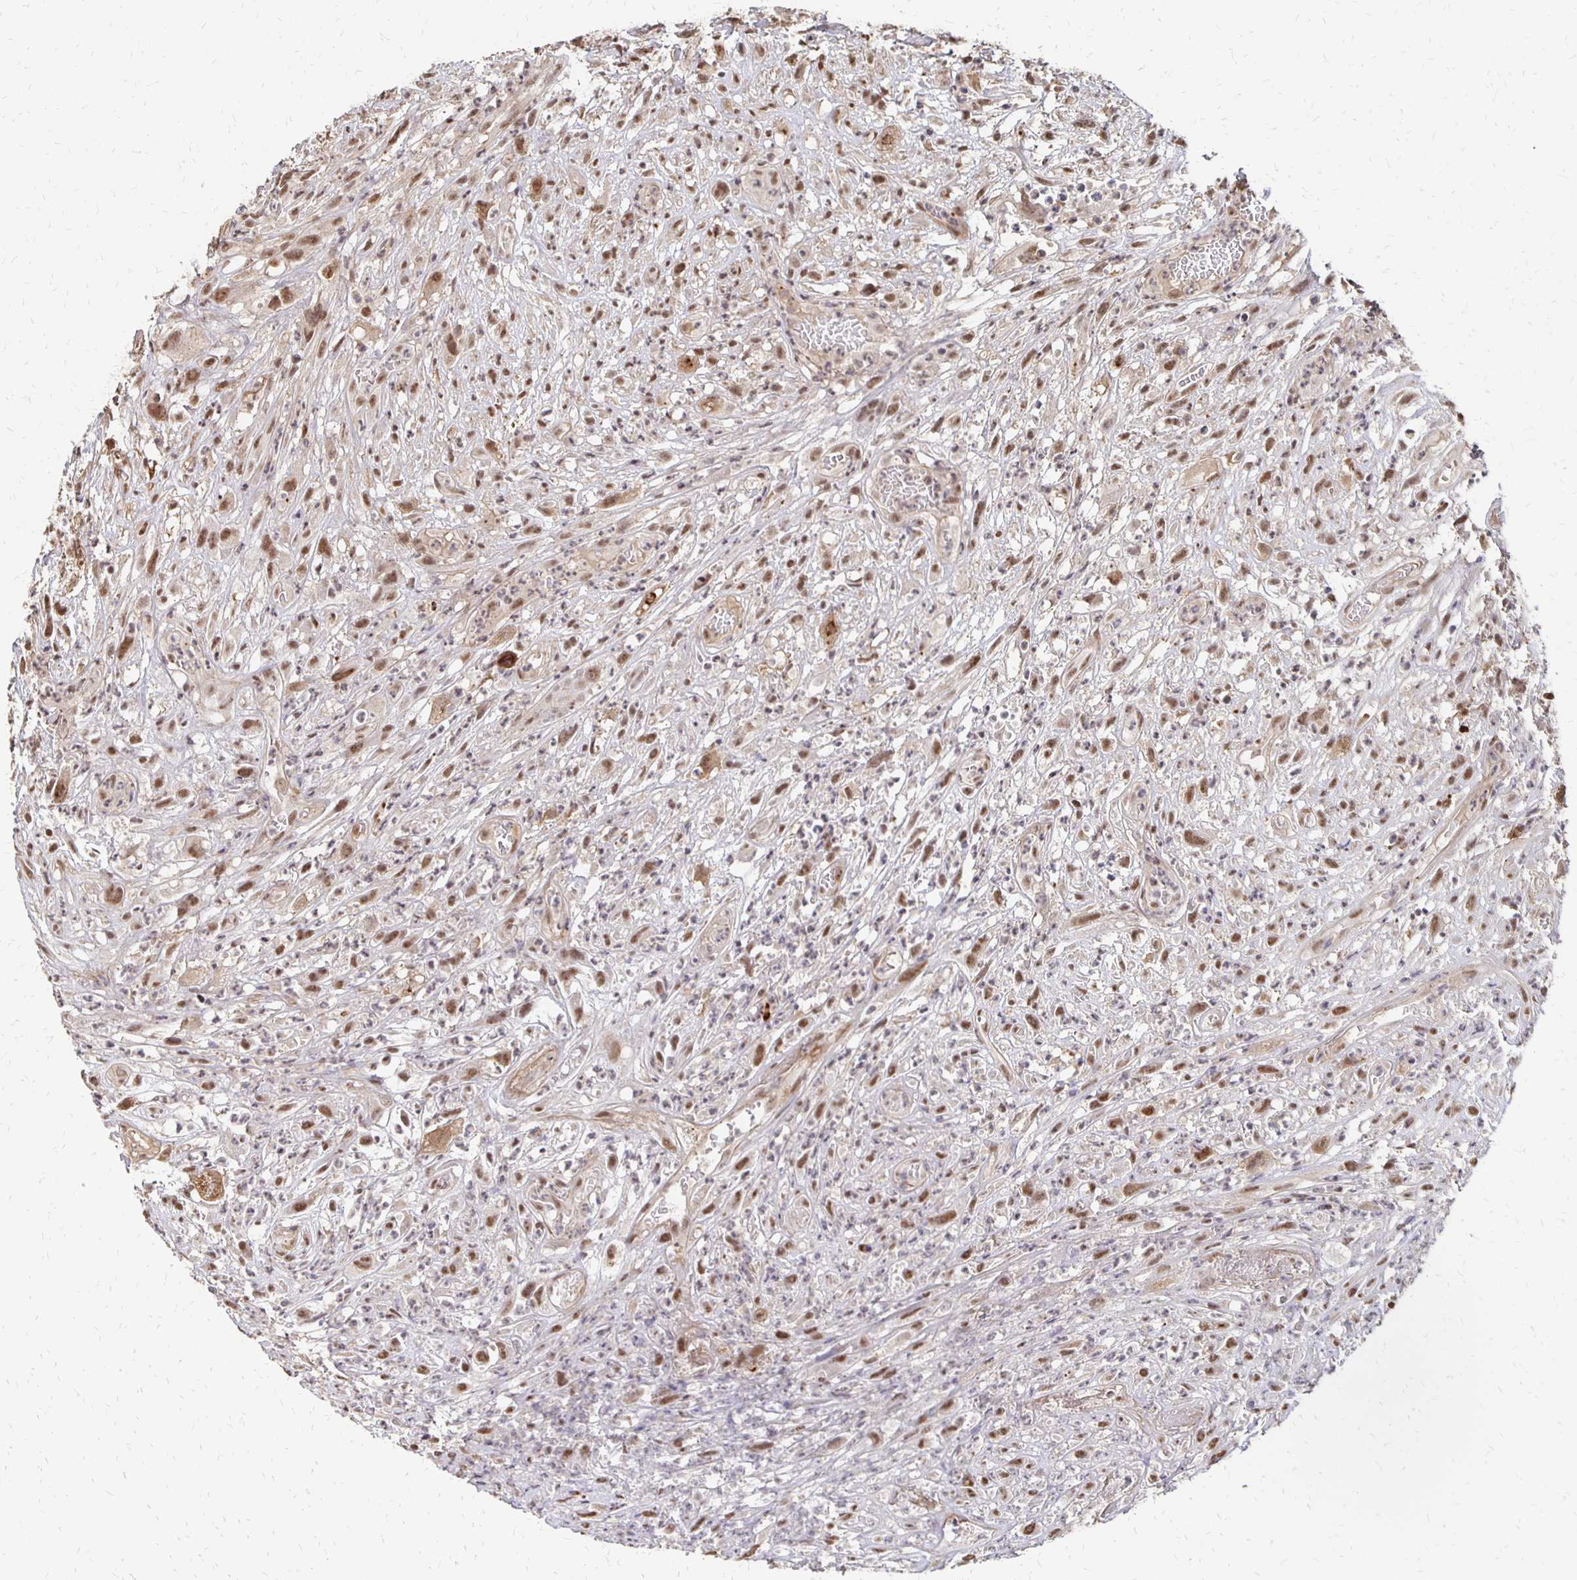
{"staining": {"intensity": "moderate", "quantity": ">75%", "location": "nuclear"}, "tissue": "head and neck cancer", "cell_type": "Tumor cells", "image_type": "cancer", "snomed": [{"axis": "morphology", "description": "Squamous cell carcinoma, NOS"}, {"axis": "topography", "description": "Head-Neck"}], "caption": "Human head and neck squamous cell carcinoma stained for a protein (brown) reveals moderate nuclear positive staining in approximately >75% of tumor cells.", "gene": "CLASRP", "patient": {"sex": "male", "age": 65}}